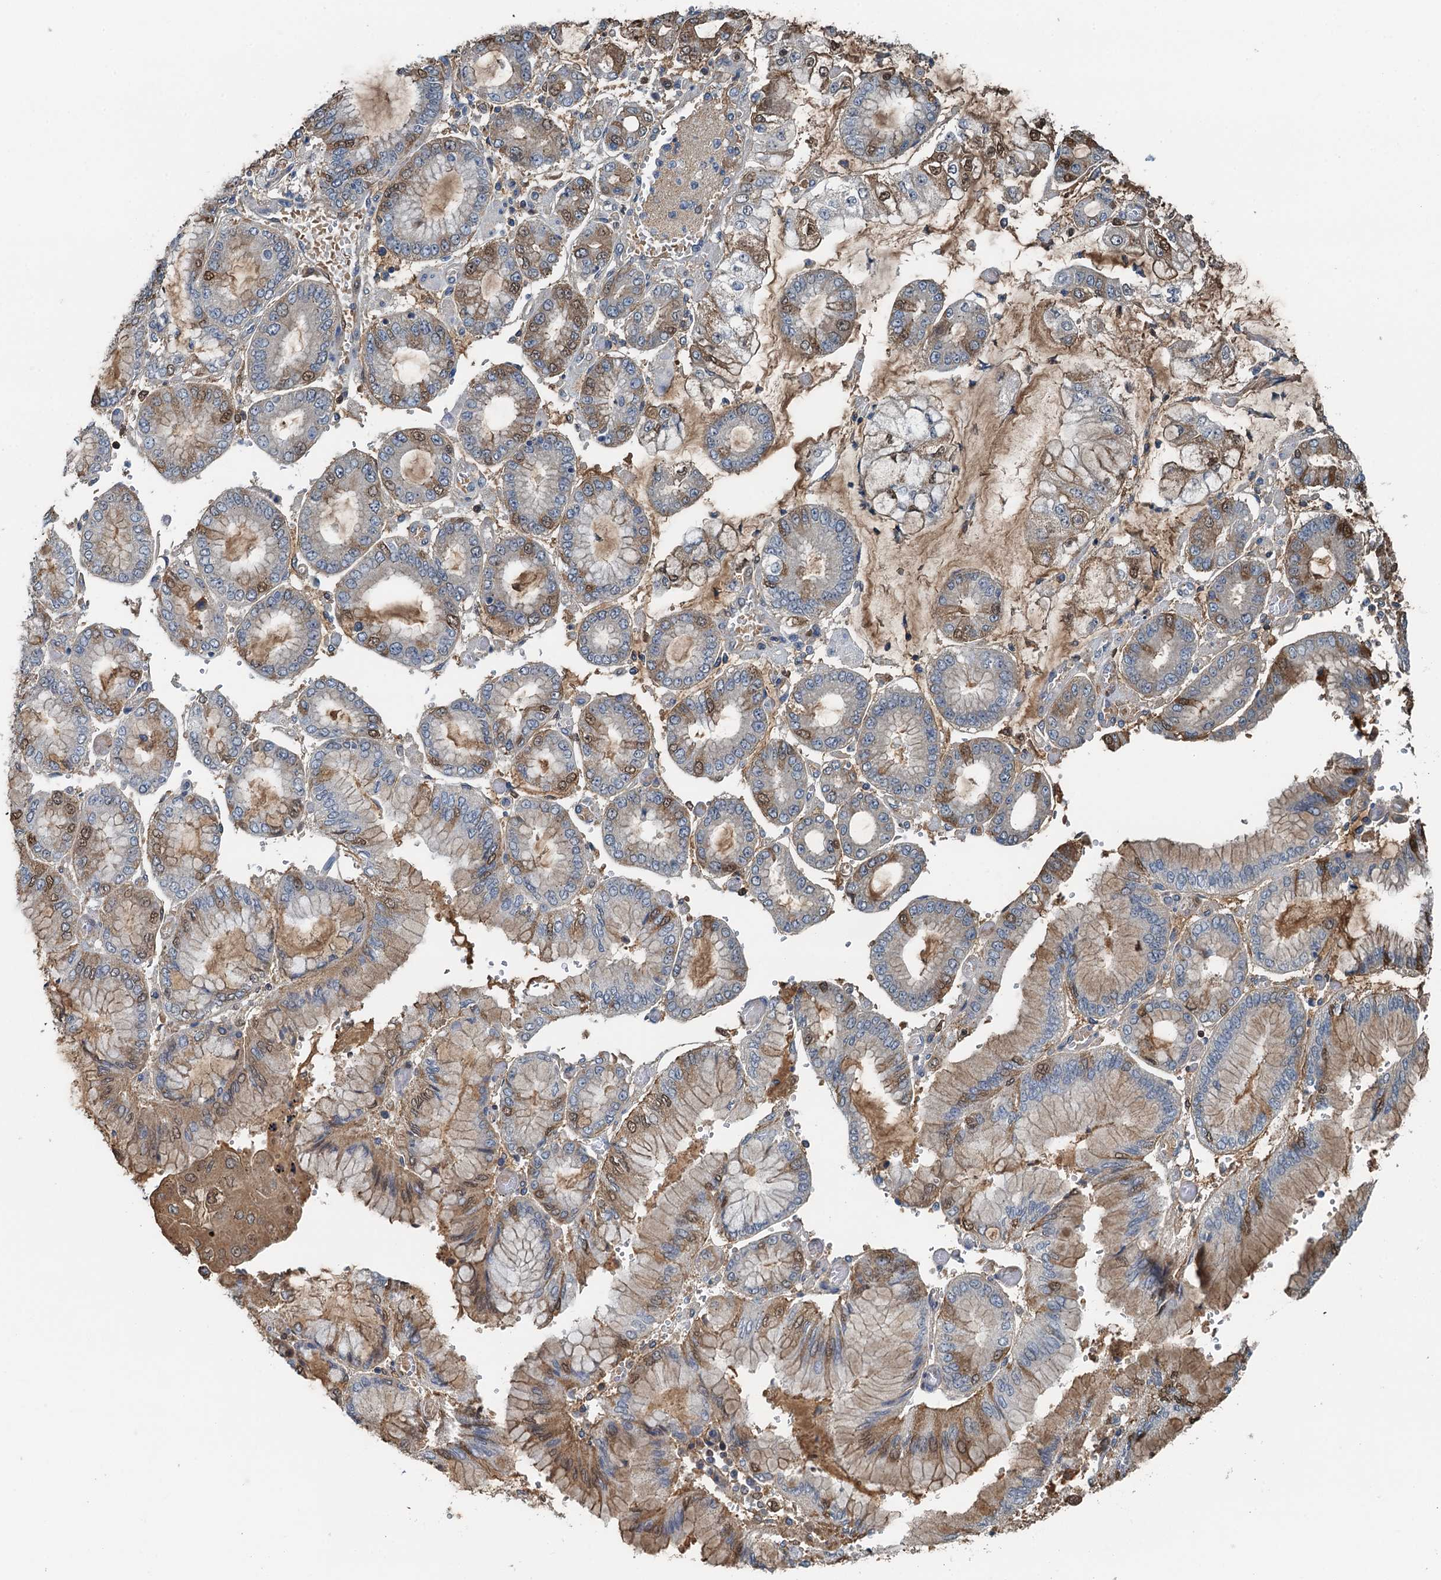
{"staining": {"intensity": "moderate", "quantity": "25%-75%", "location": "cytoplasmic/membranous,nuclear"}, "tissue": "stomach cancer", "cell_type": "Tumor cells", "image_type": "cancer", "snomed": [{"axis": "morphology", "description": "Adenocarcinoma, NOS"}, {"axis": "topography", "description": "Stomach"}], "caption": "A medium amount of moderate cytoplasmic/membranous and nuclear positivity is seen in approximately 25%-75% of tumor cells in stomach cancer tissue.", "gene": "LSM14B", "patient": {"sex": "male", "age": 76}}